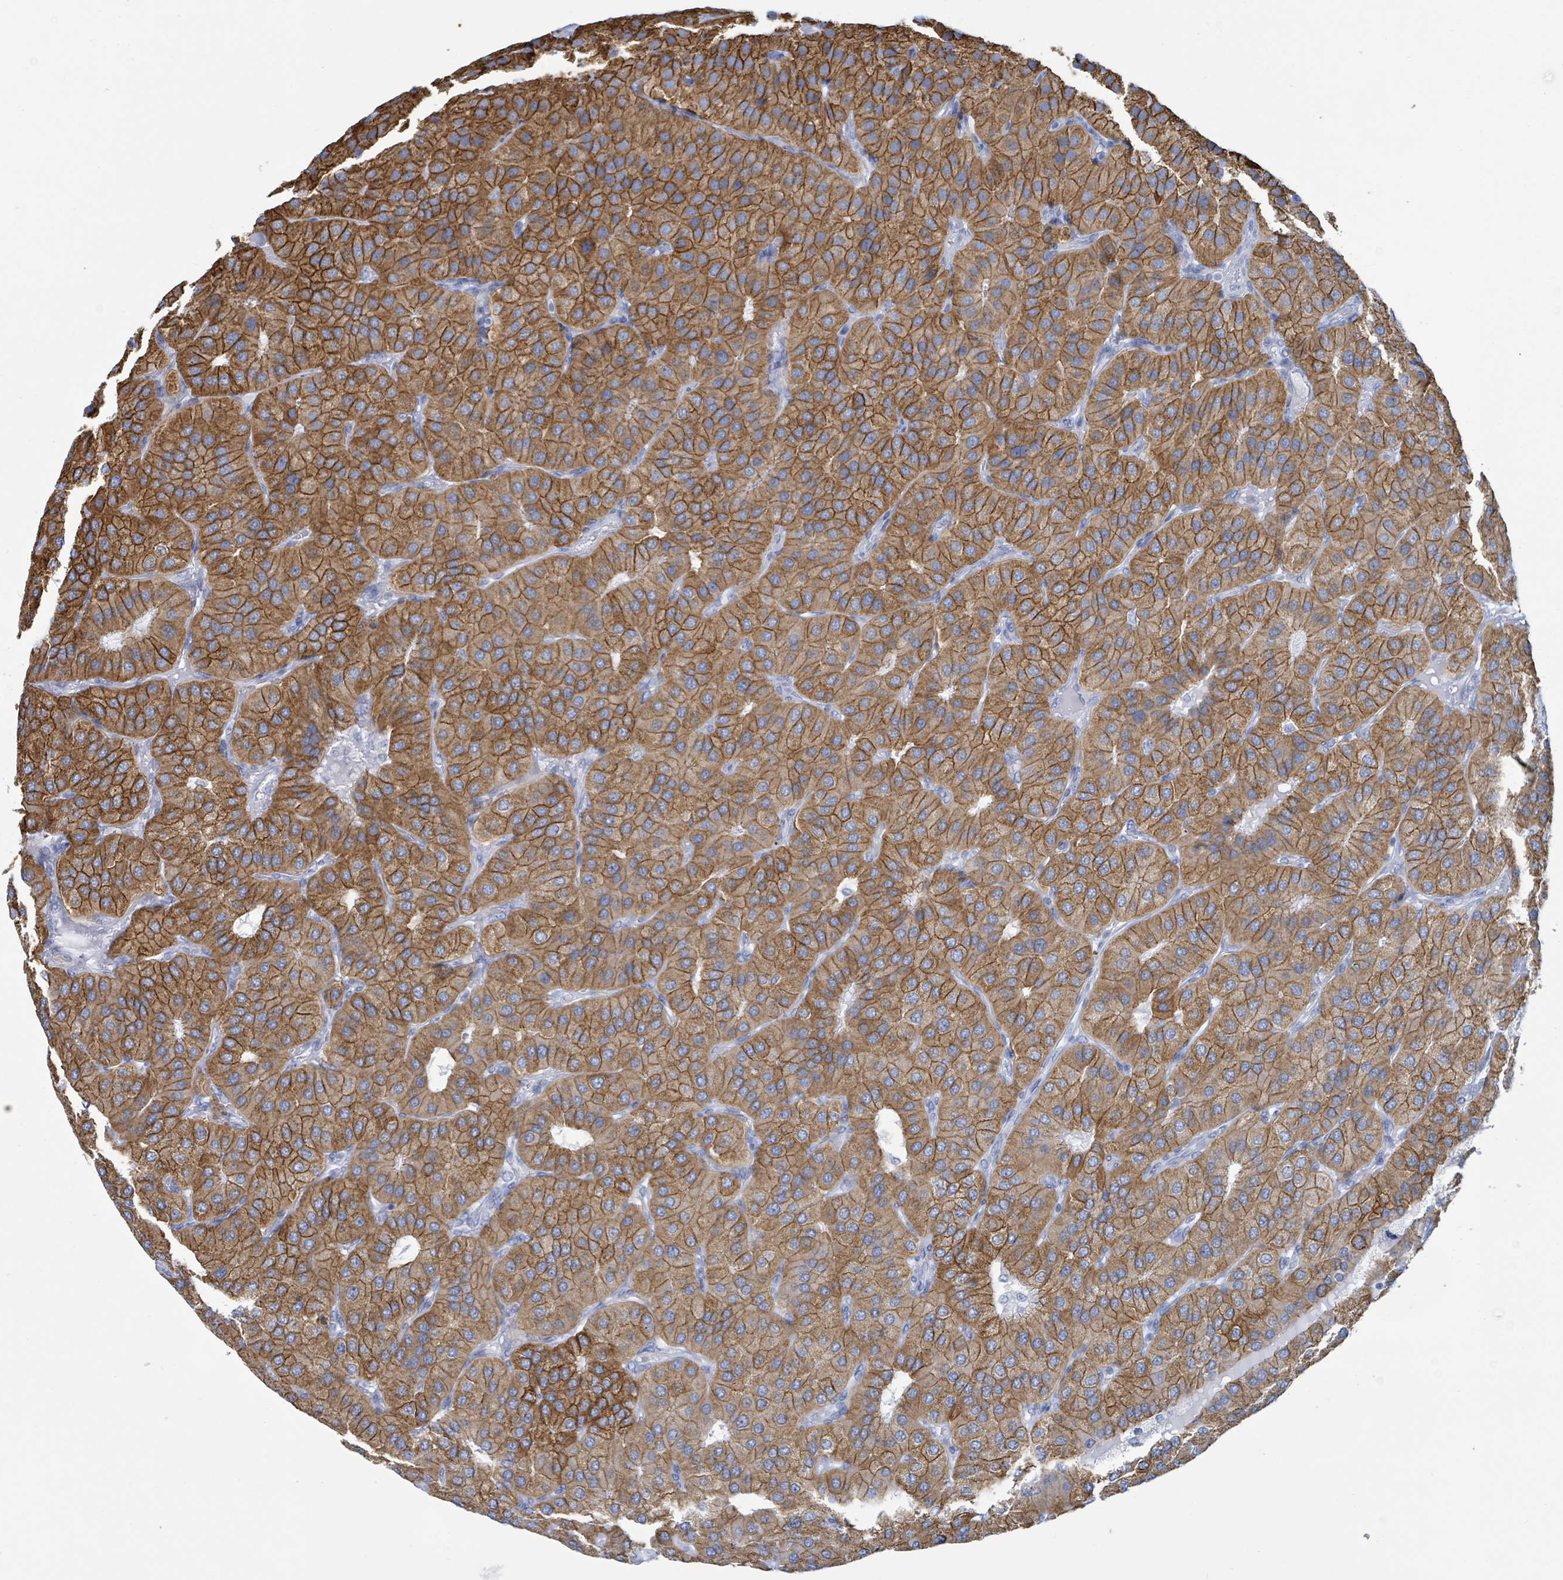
{"staining": {"intensity": "strong", "quantity": ">75%", "location": "cytoplasmic/membranous"}, "tissue": "parathyroid gland", "cell_type": "Glandular cells", "image_type": "normal", "snomed": [{"axis": "morphology", "description": "Normal tissue, NOS"}, {"axis": "morphology", "description": "Adenoma, NOS"}, {"axis": "topography", "description": "Parathyroid gland"}], "caption": "A brown stain shows strong cytoplasmic/membranous positivity of a protein in glandular cells of benign parathyroid gland.", "gene": "KRT8", "patient": {"sex": "female", "age": 86}}